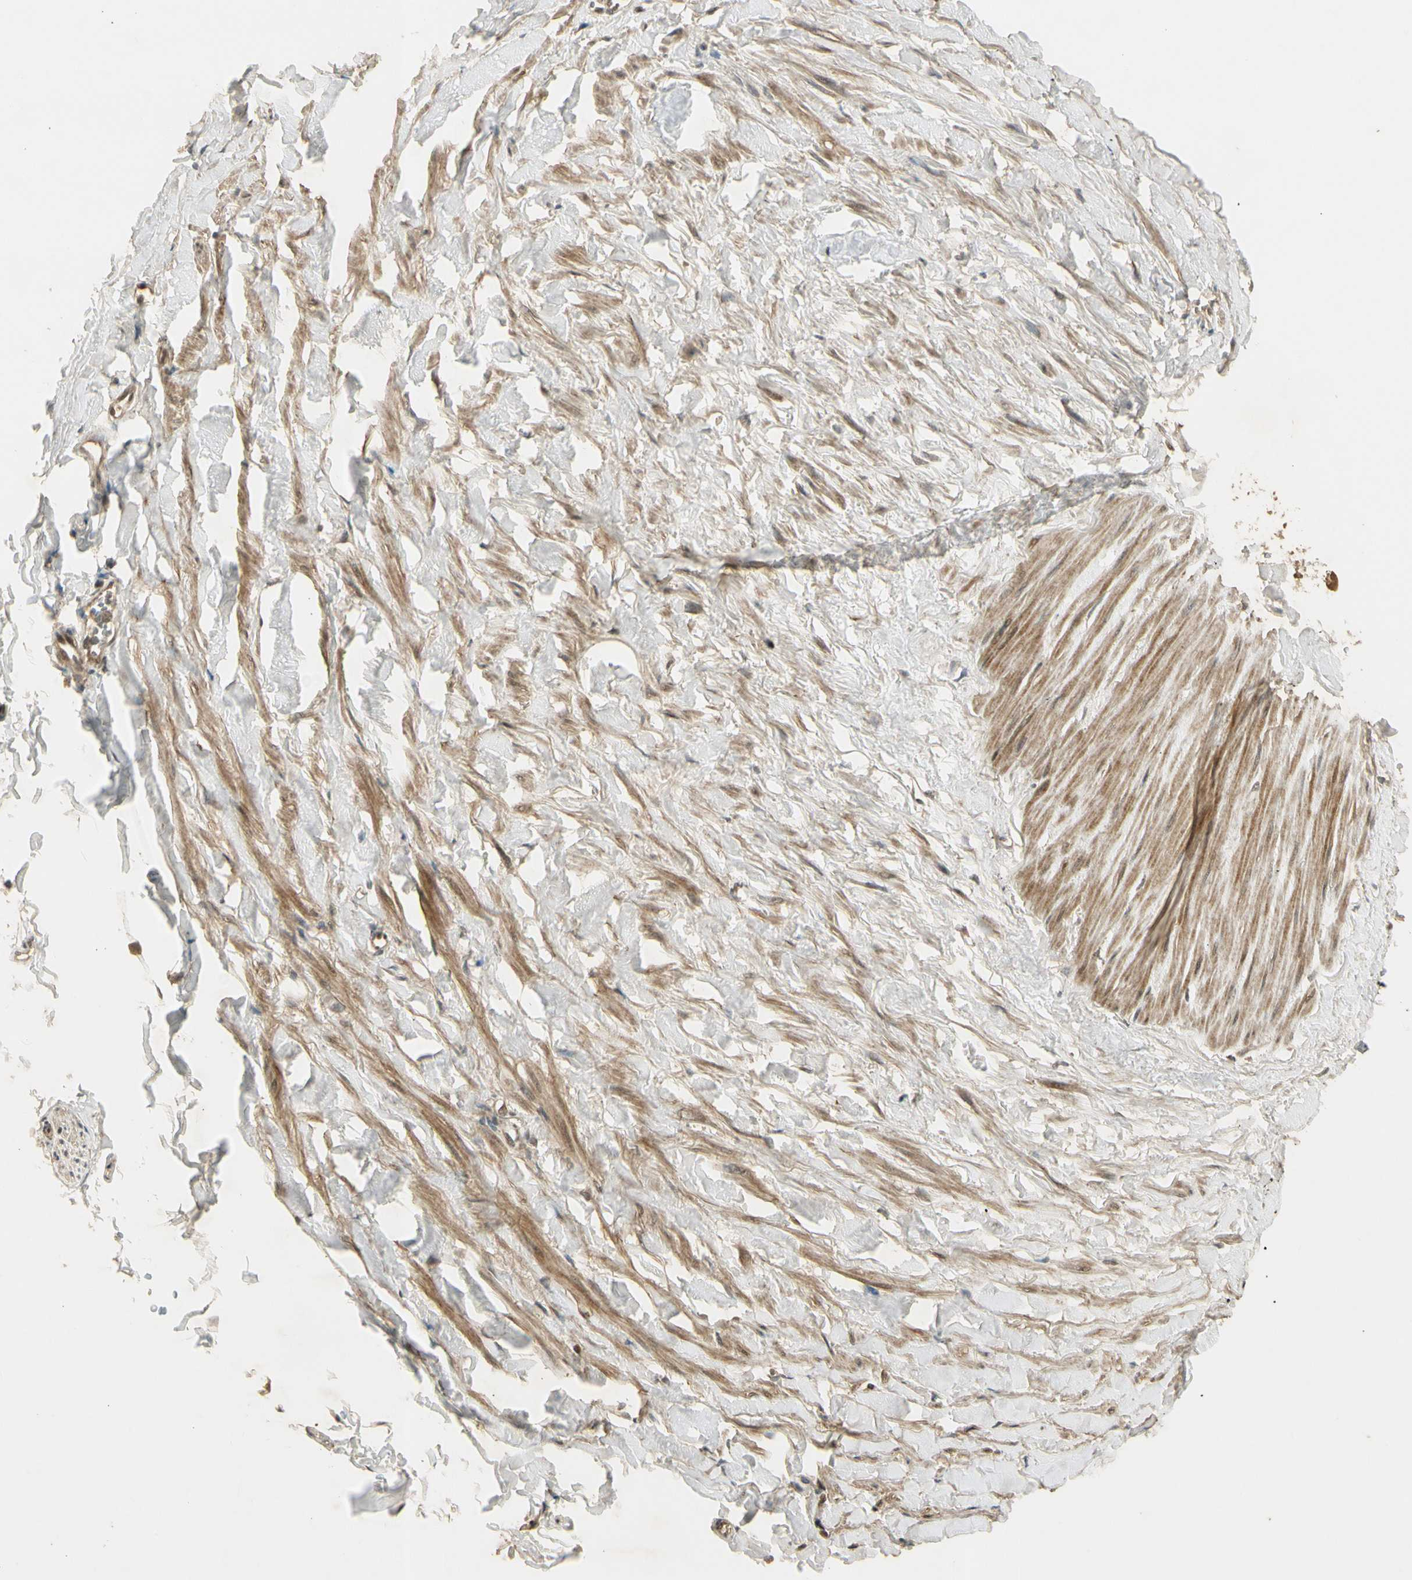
{"staining": {"intensity": "moderate", "quantity": ">75%", "location": "cytoplasmic/membranous,nuclear"}, "tissue": "adipose tissue", "cell_type": "Adipocytes", "image_type": "normal", "snomed": [{"axis": "morphology", "description": "Normal tissue, NOS"}, {"axis": "topography", "description": "Adipose tissue"}, {"axis": "topography", "description": "Peripheral nerve tissue"}], "caption": "Immunohistochemical staining of unremarkable adipose tissue shows medium levels of moderate cytoplasmic/membranous,nuclear staining in approximately >75% of adipocytes. The staining was performed using DAB (3,3'-diaminobenzidine), with brown indicating positive protein expression. Nuclei are stained blue with hematoxylin.", "gene": "GMEB2", "patient": {"sex": "male", "age": 52}}